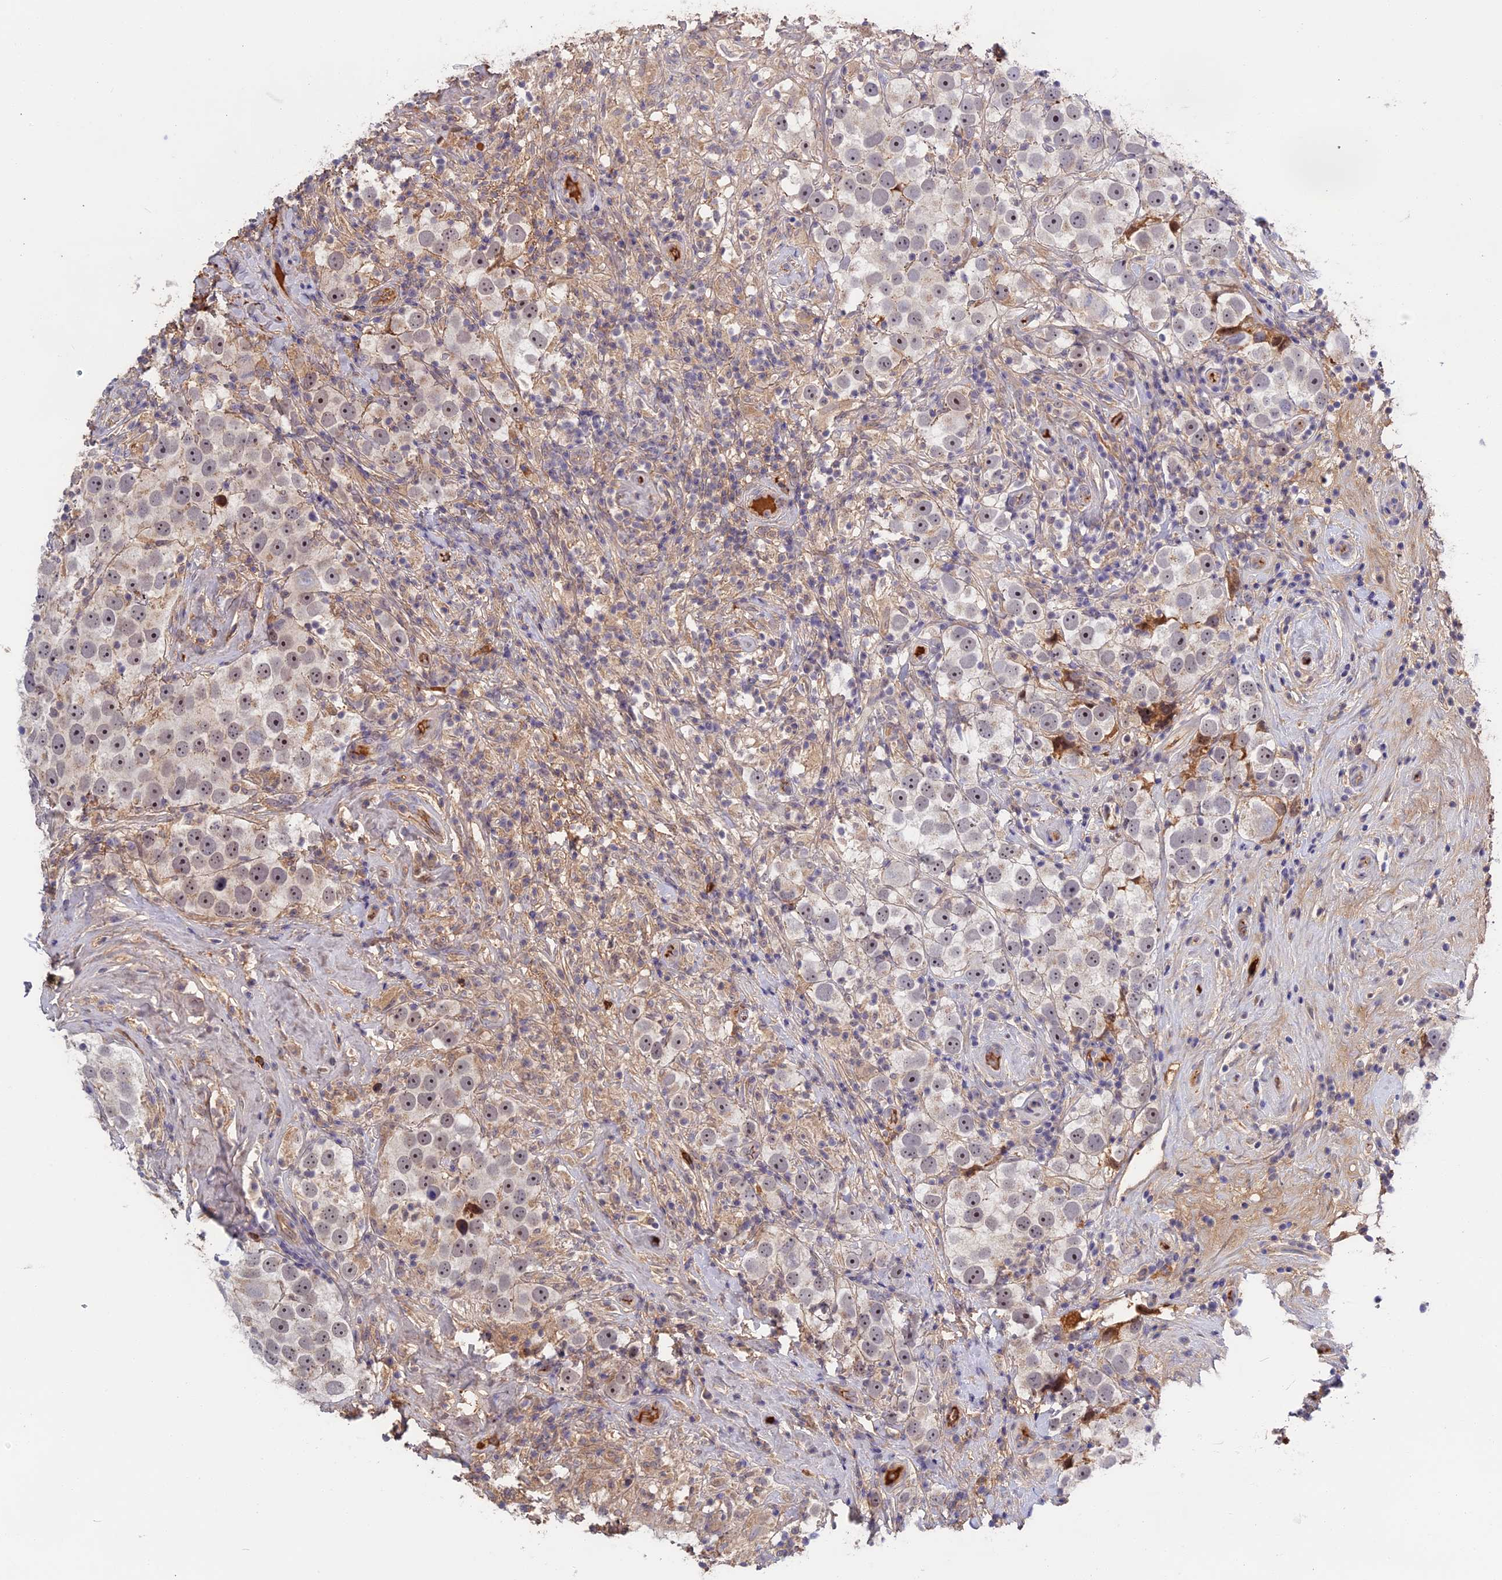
{"staining": {"intensity": "negative", "quantity": "none", "location": "none"}, "tissue": "testis cancer", "cell_type": "Tumor cells", "image_type": "cancer", "snomed": [{"axis": "morphology", "description": "Seminoma, NOS"}, {"axis": "topography", "description": "Testis"}], "caption": "Immunohistochemistry (IHC) histopathology image of human testis cancer stained for a protein (brown), which displays no staining in tumor cells.", "gene": "ADGRD1", "patient": {"sex": "male", "age": 49}}